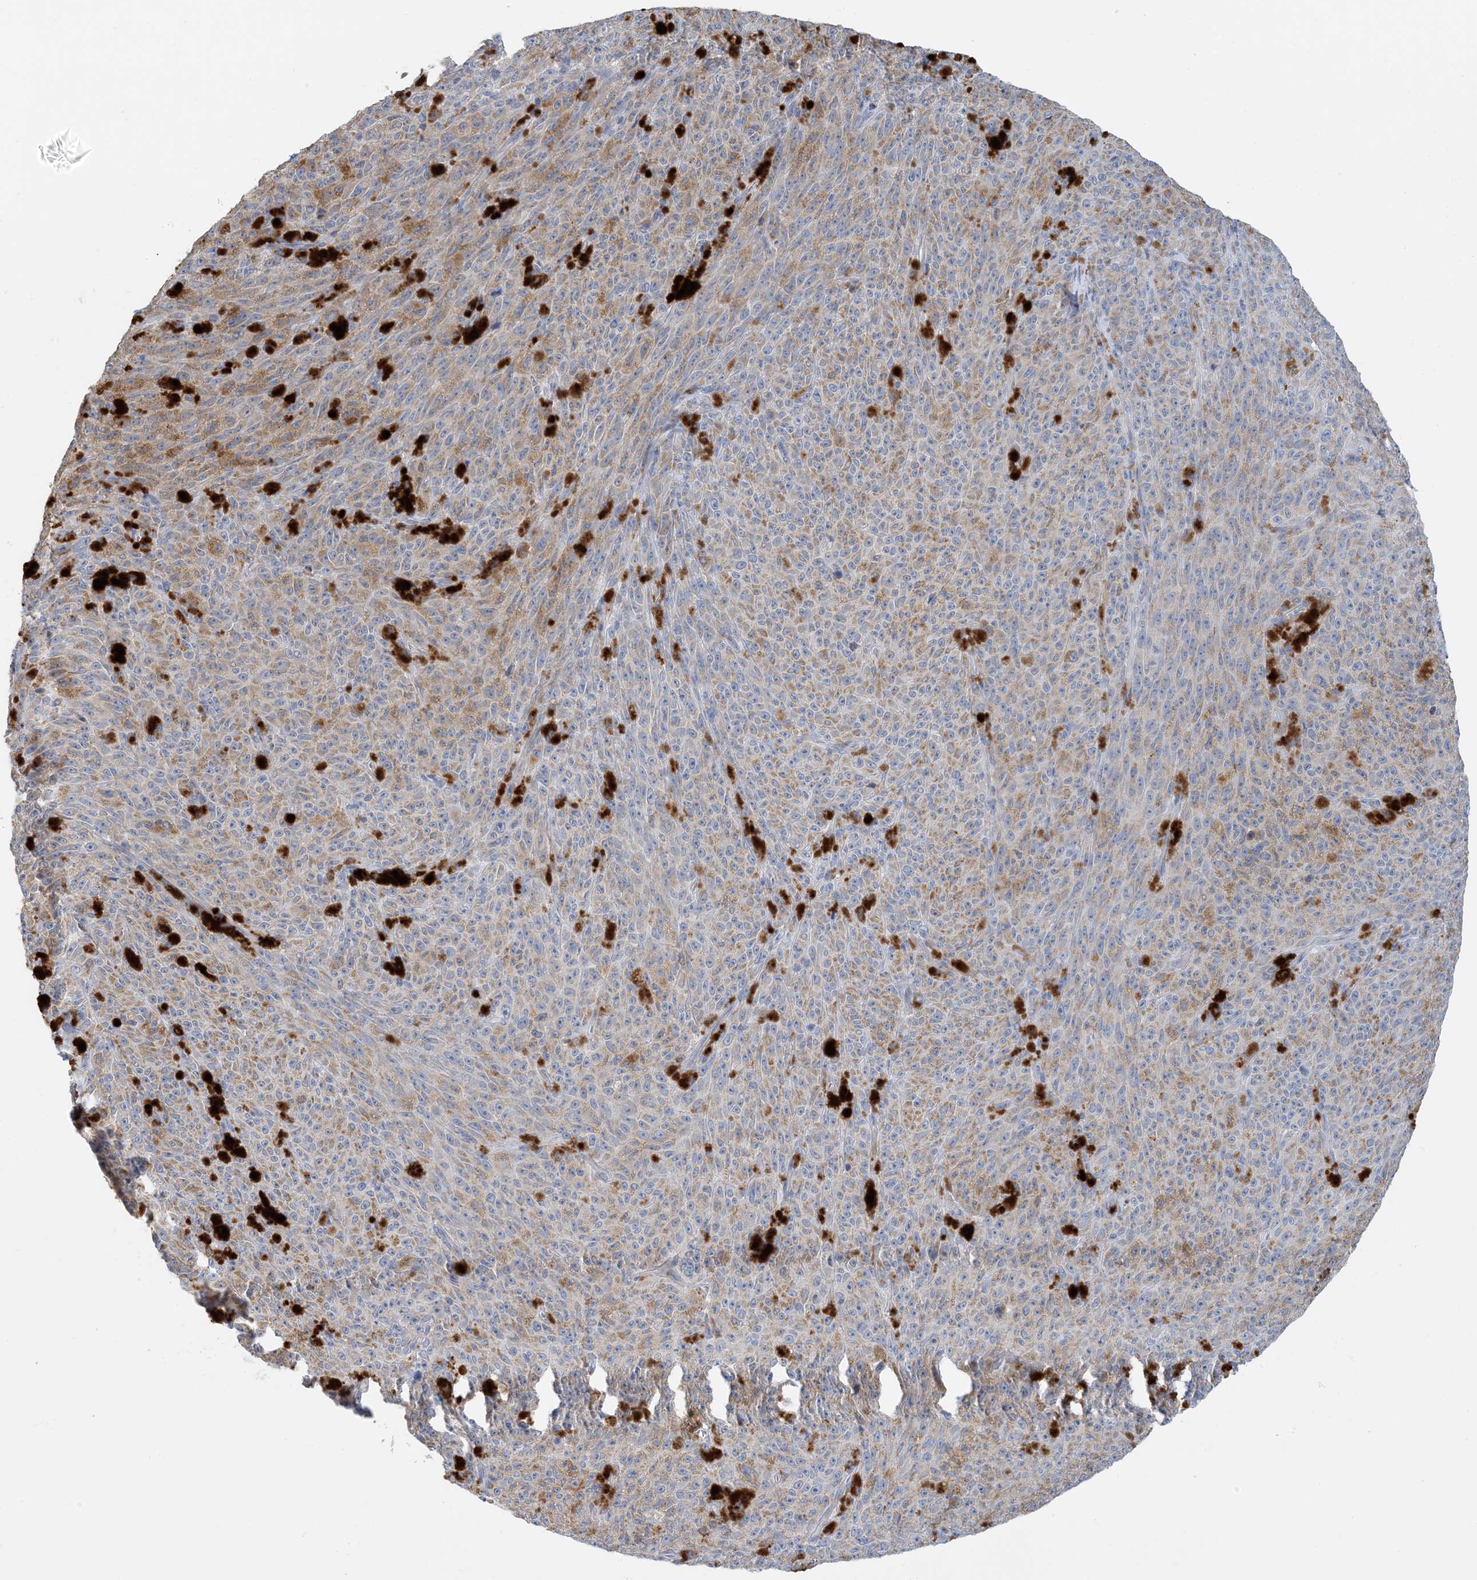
{"staining": {"intensity": "weak", "quantity": "25%-75%", "location": "cytoplasmic/membranous"}, "tissue": "melanoma", "cell_type": "Tumor cells", "image_type": "cancer", "snomed": [{"axis": "morphology", "description": "Malignant melanoma, NOS"}, {"axis": "topography", "description": "Skin"}], "caption": "Human malignant melanoma stained for a protein (brown) displays weak cytoplasmic/membranous positive staining in approximately 25%-75% of tumor cells.", "gene": "ZCCHC18", "patient": {"sex": "female", "age": 82}}